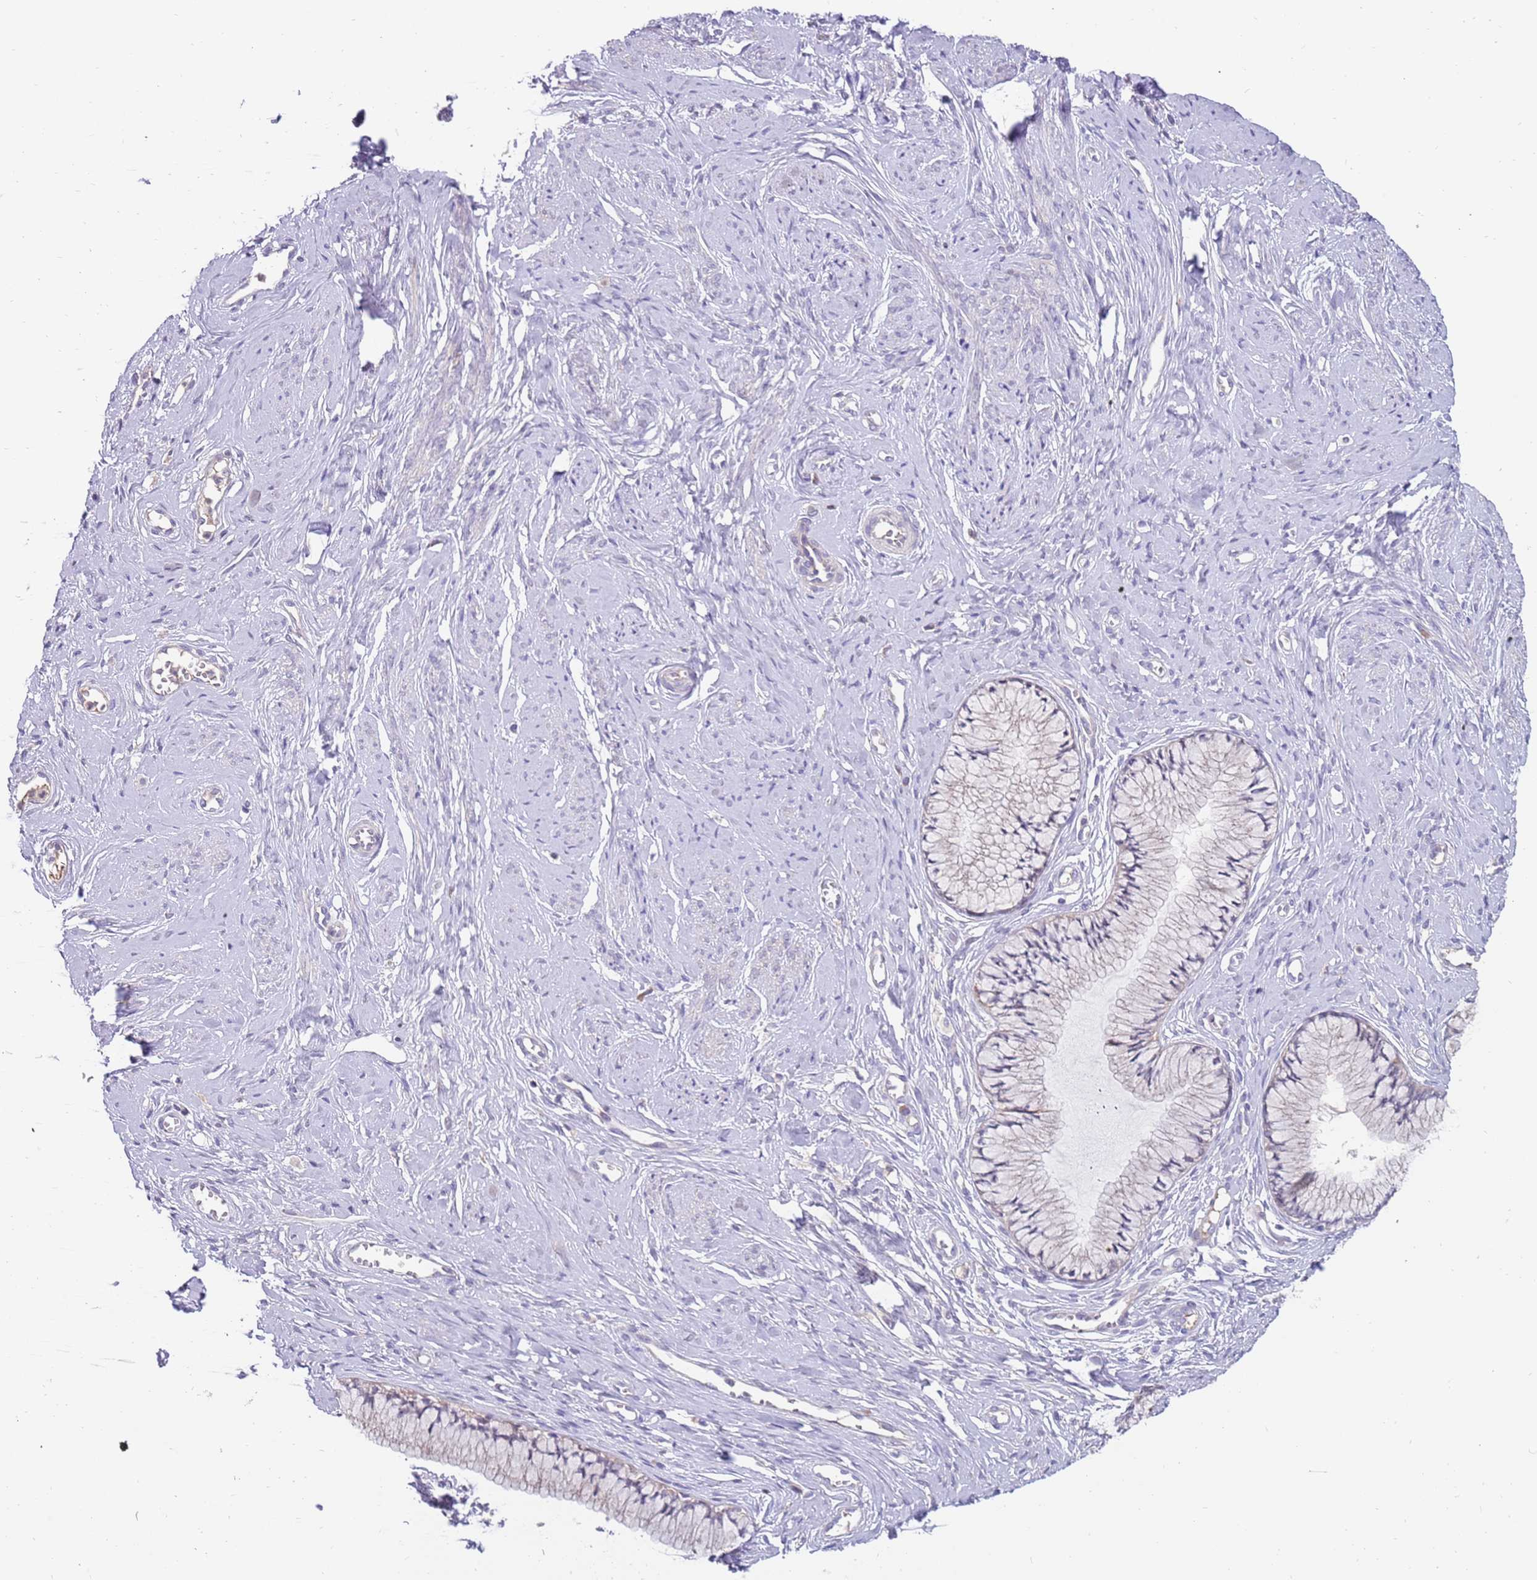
{"staining": {"intensity": "weak", "quantity": "<25%", "location": "cytoplasmic/membranous"}, "tissue": "cervix", "cell_type": "Glandular cells", "image_type": "normal", "snomed": [{"axis": "morphology", "description": "Normal tissue, NOS"}, {"axis": "topography", "description": "Cervix"}], "caption": "Glandular cells are negative for brown protein staining in normal cervix. The staining was performed using DAB (3,3'-diaminobenzidine) to visualize the protein expression in brown, while the nuclei were stained in blue with hematoxylin (Magnification: 20x).", "gene": "ZNF746", "patient": {"sex": "female", "age": 42}}